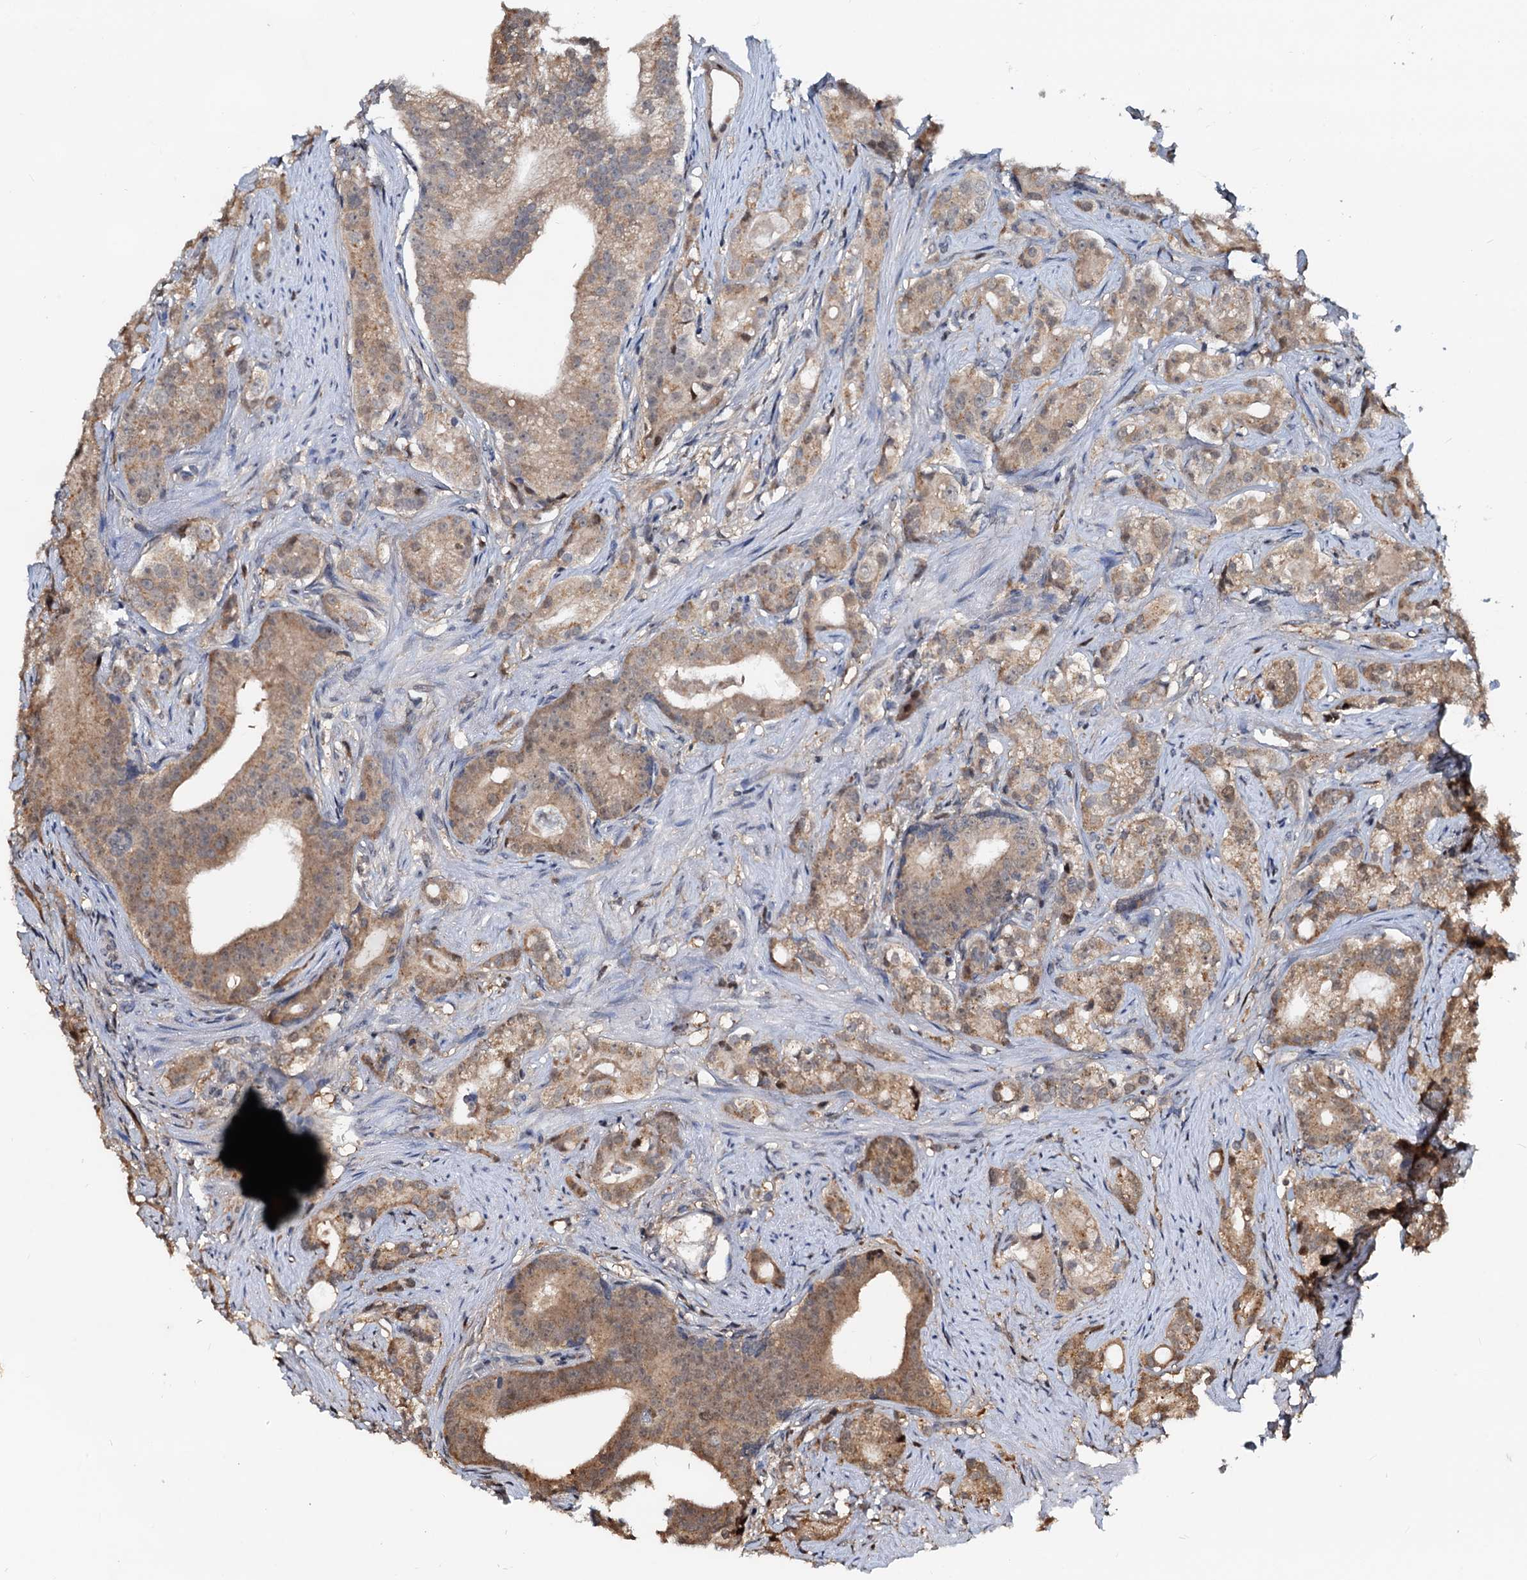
{"staining": {"intensity": "moderate", "quantity": "25%-75%", "location": "cytoplasmic/membranous"}, "tissue": "prostate cancer", "cell_type": "Tumor cells", "image_type": "cancer", "snomed": [{"axis": "morphology", "description": "Adenocarcinoma, Low grade"}, {"axis": "topography", "description": "Prostate"}], "caption": "Prostate adenocarcinoma (low-grade) was stained to show a protein in brown. There is medium levels of moderate cytoplasmic/membranous staining in approximately 25%-75% of tumor cells.", "gene": "PTGES3", "patient": {"sex": "male", "age": 71}}